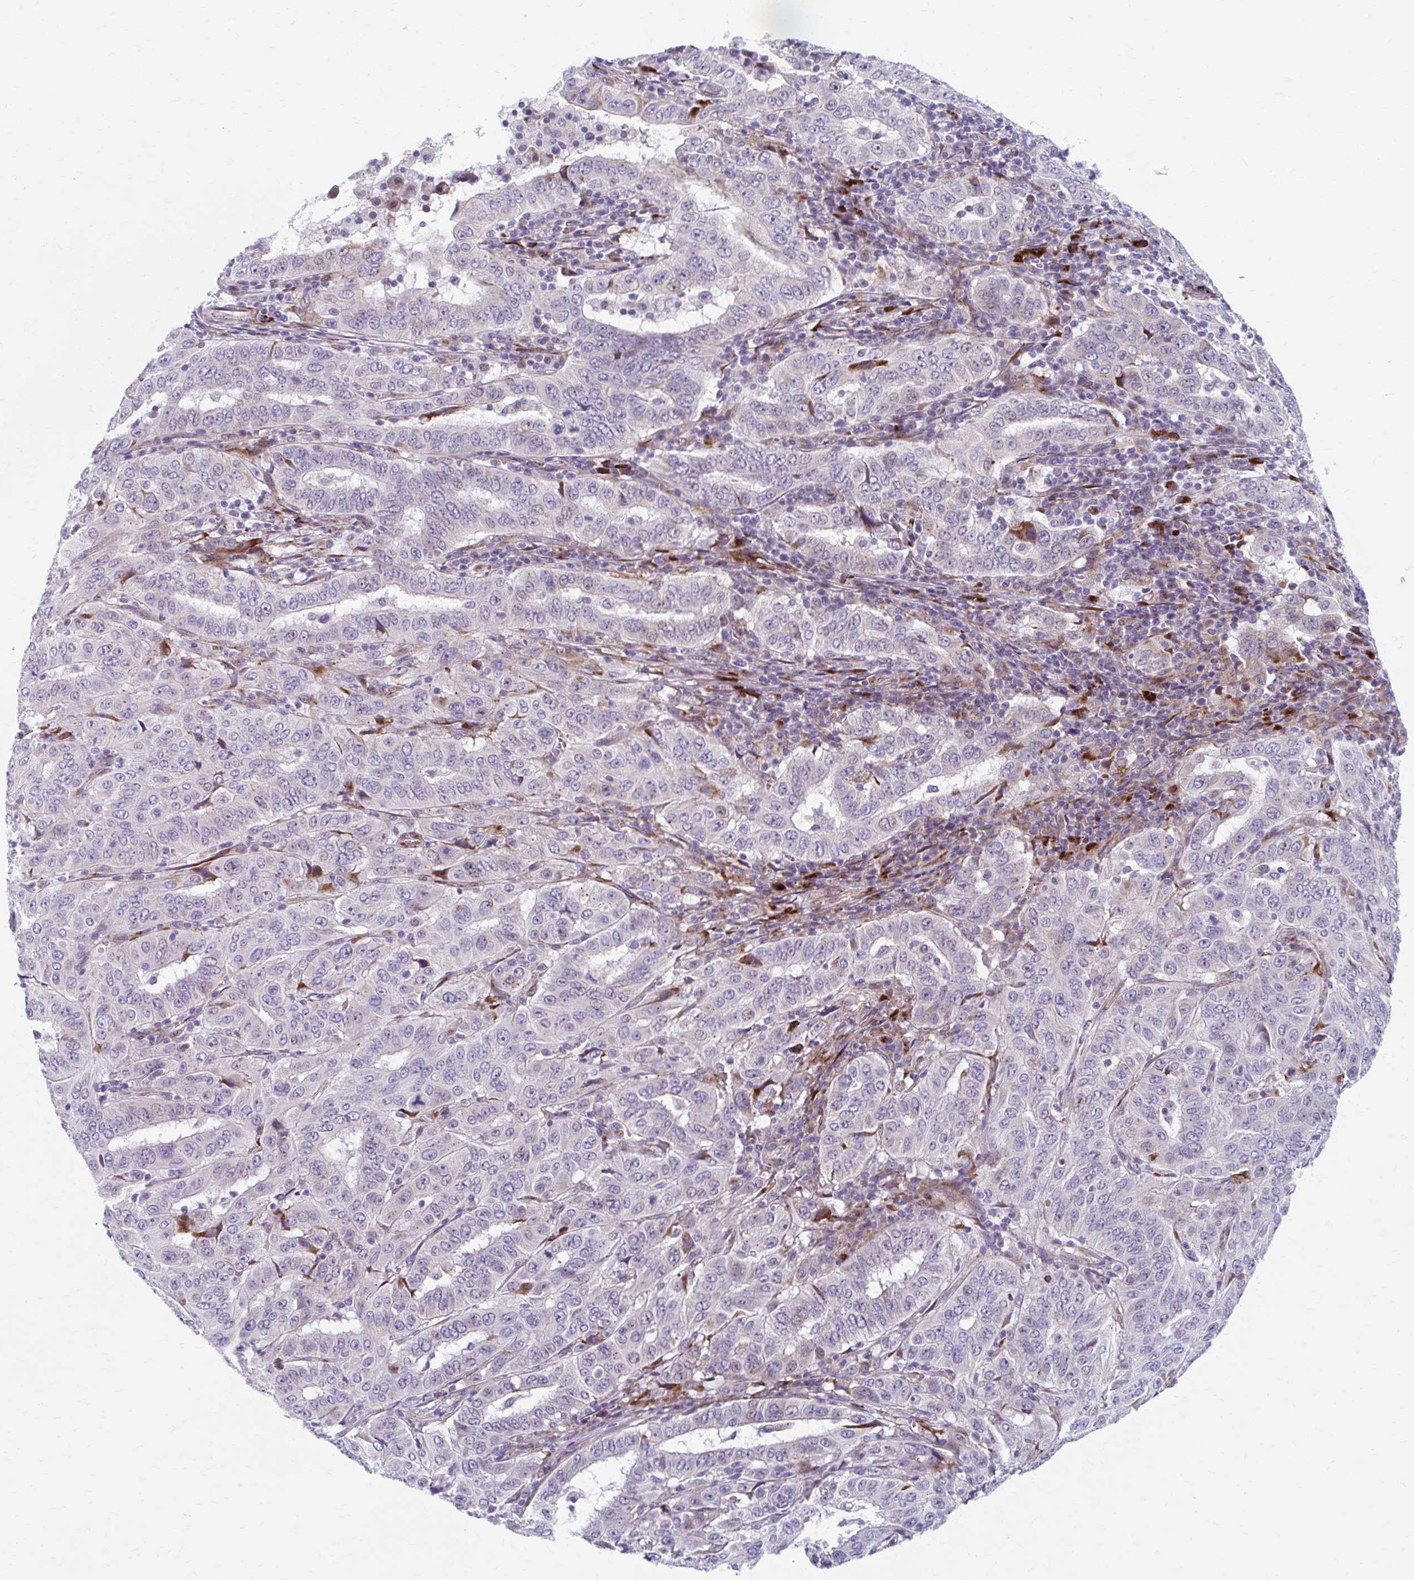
{"staining": {"intensity": "negative", "quantity": "none", "location": "none"}, "tissue": "pancreatic cancer", "cell_type": "Tumor cells", "image_type": "cancer", "snomed": [{"axis": "morphology", "description": "Adenocarcinoma, NOS"}, {"axis": "topography", "description": "Pancreas"}], "caption": "This is a image of immunohistochemistry staining of adenocarcinoma (pancreatic), which shows no positivity in tumor cells. (Stains: DAB IHC with hematoxylin counter stain, Microscopy: brightfield microscopy at high magnification).", "gene": "OLFM2", "patient": {"sex": "male", "age": 63}}